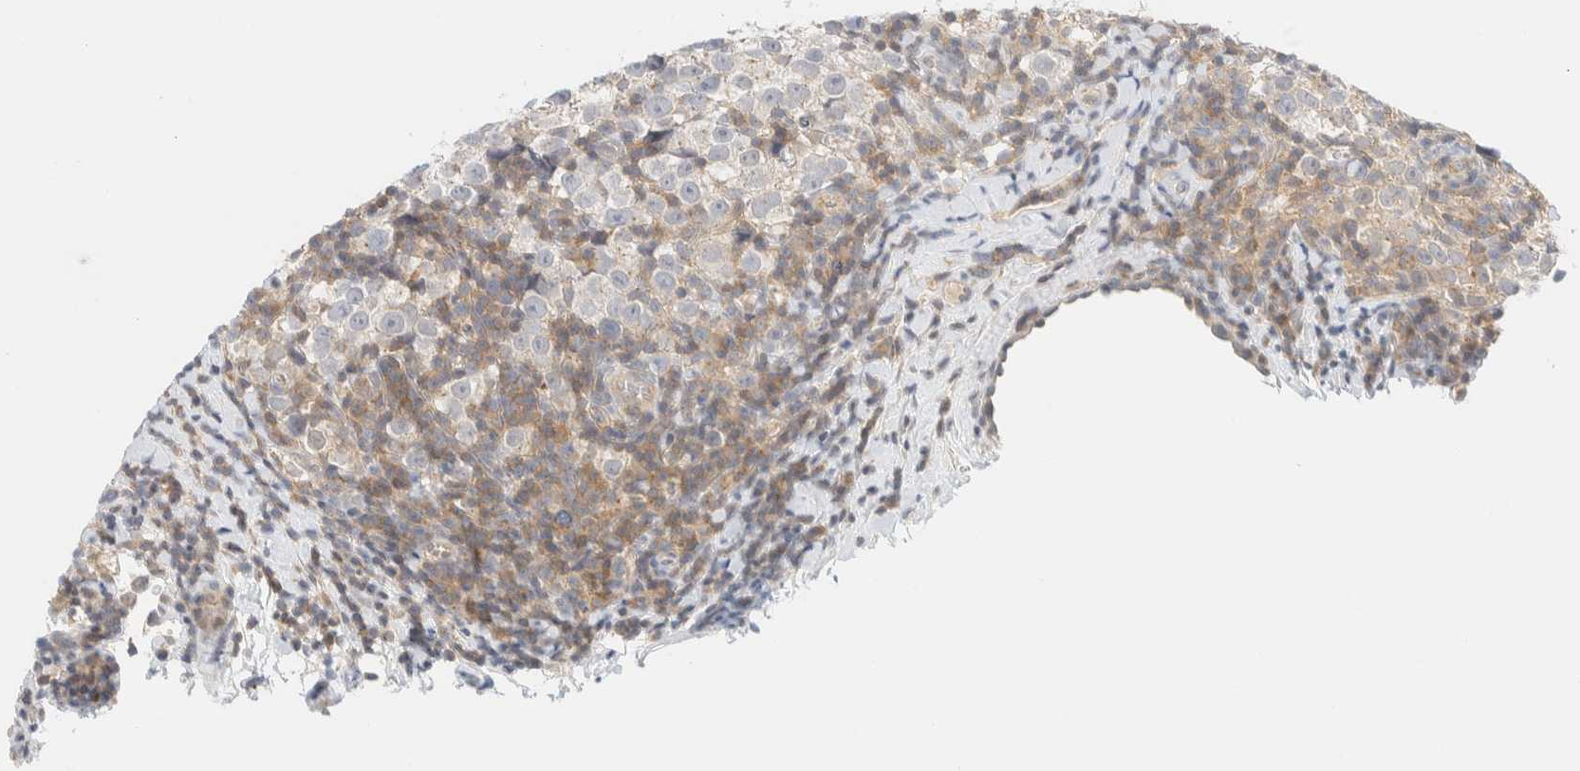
{"staining": {"intensity": "weak", "quantity": "<25%", "location": "cytoplasmic/membranous"}, "tissue": "testis cancer", "cell_type": "Tumor cells", "image_type": "cancer", "snomed": [{"axis": "morphology", "description": "Normal tissue, NOS"}, {"axis": "morphology", "description": "Seminoma, NOS"}, {"axis": "topography", "description": "Testis"}], "caption": "A high-resolution histopathology image shows IHC staining of testis cancer, which displays no significant staining in tumor cells.", "gene": "PCYT2", "patient": {"sex": "male", "age": 43}}